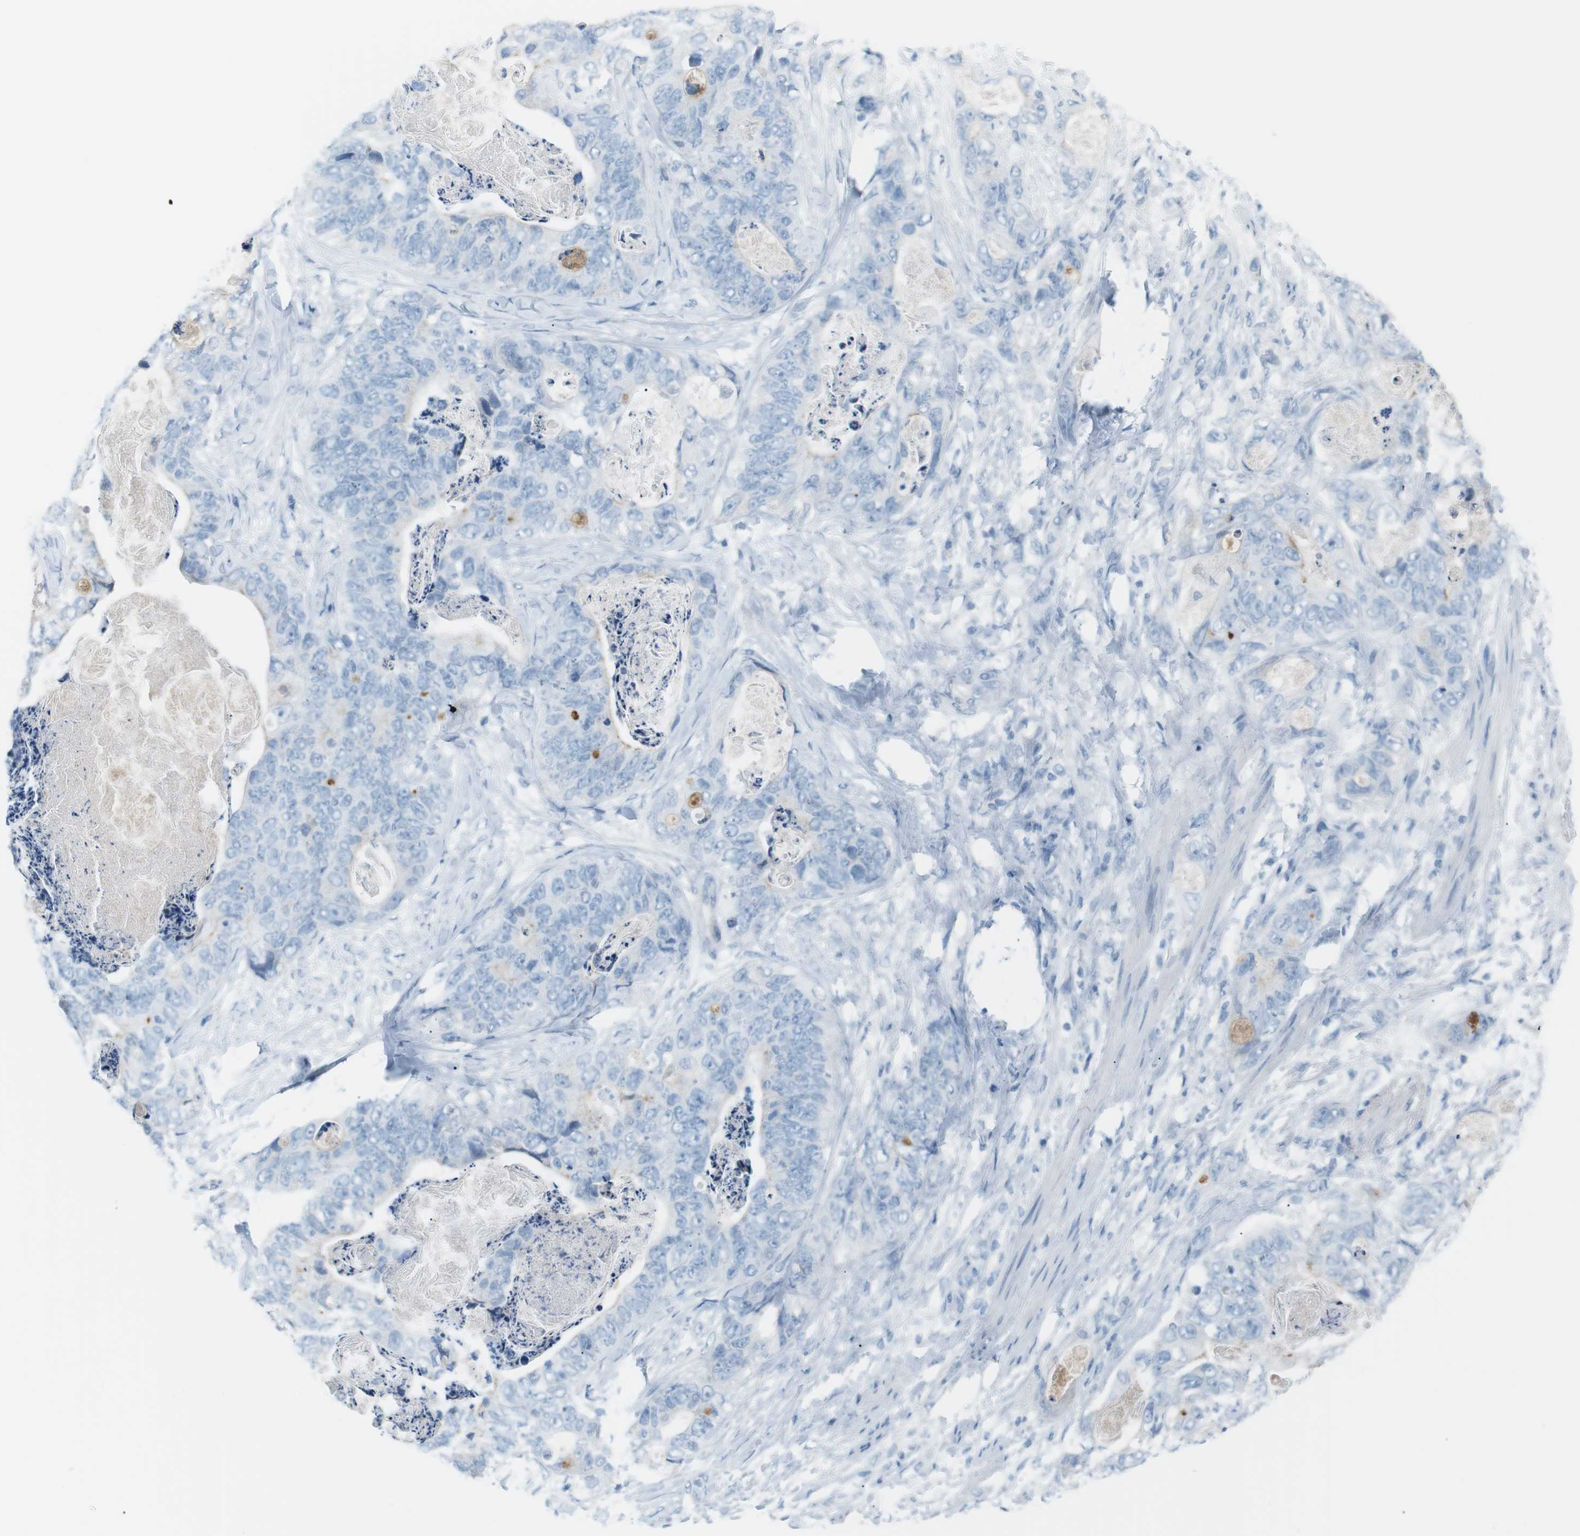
{"staining": {"intensity": "negative", "quantity": "none", "location": "none"}, "tissue": "stomach cancer", "cell_type": "Tumor cells", "image_type": "cancer", "snomed": [{"axis": "morphology", "description": "Adenocarcinoma, NOS"}, {"axis": "topography", "description": "Stomach"}], "caption": "This is an immunohistochemistry (IHC) histopathology image of human stomach cancer. There is no positivity in tumor cells.", "gene": "AZGP1", "patient": {"sex": "female", "age": 89}}